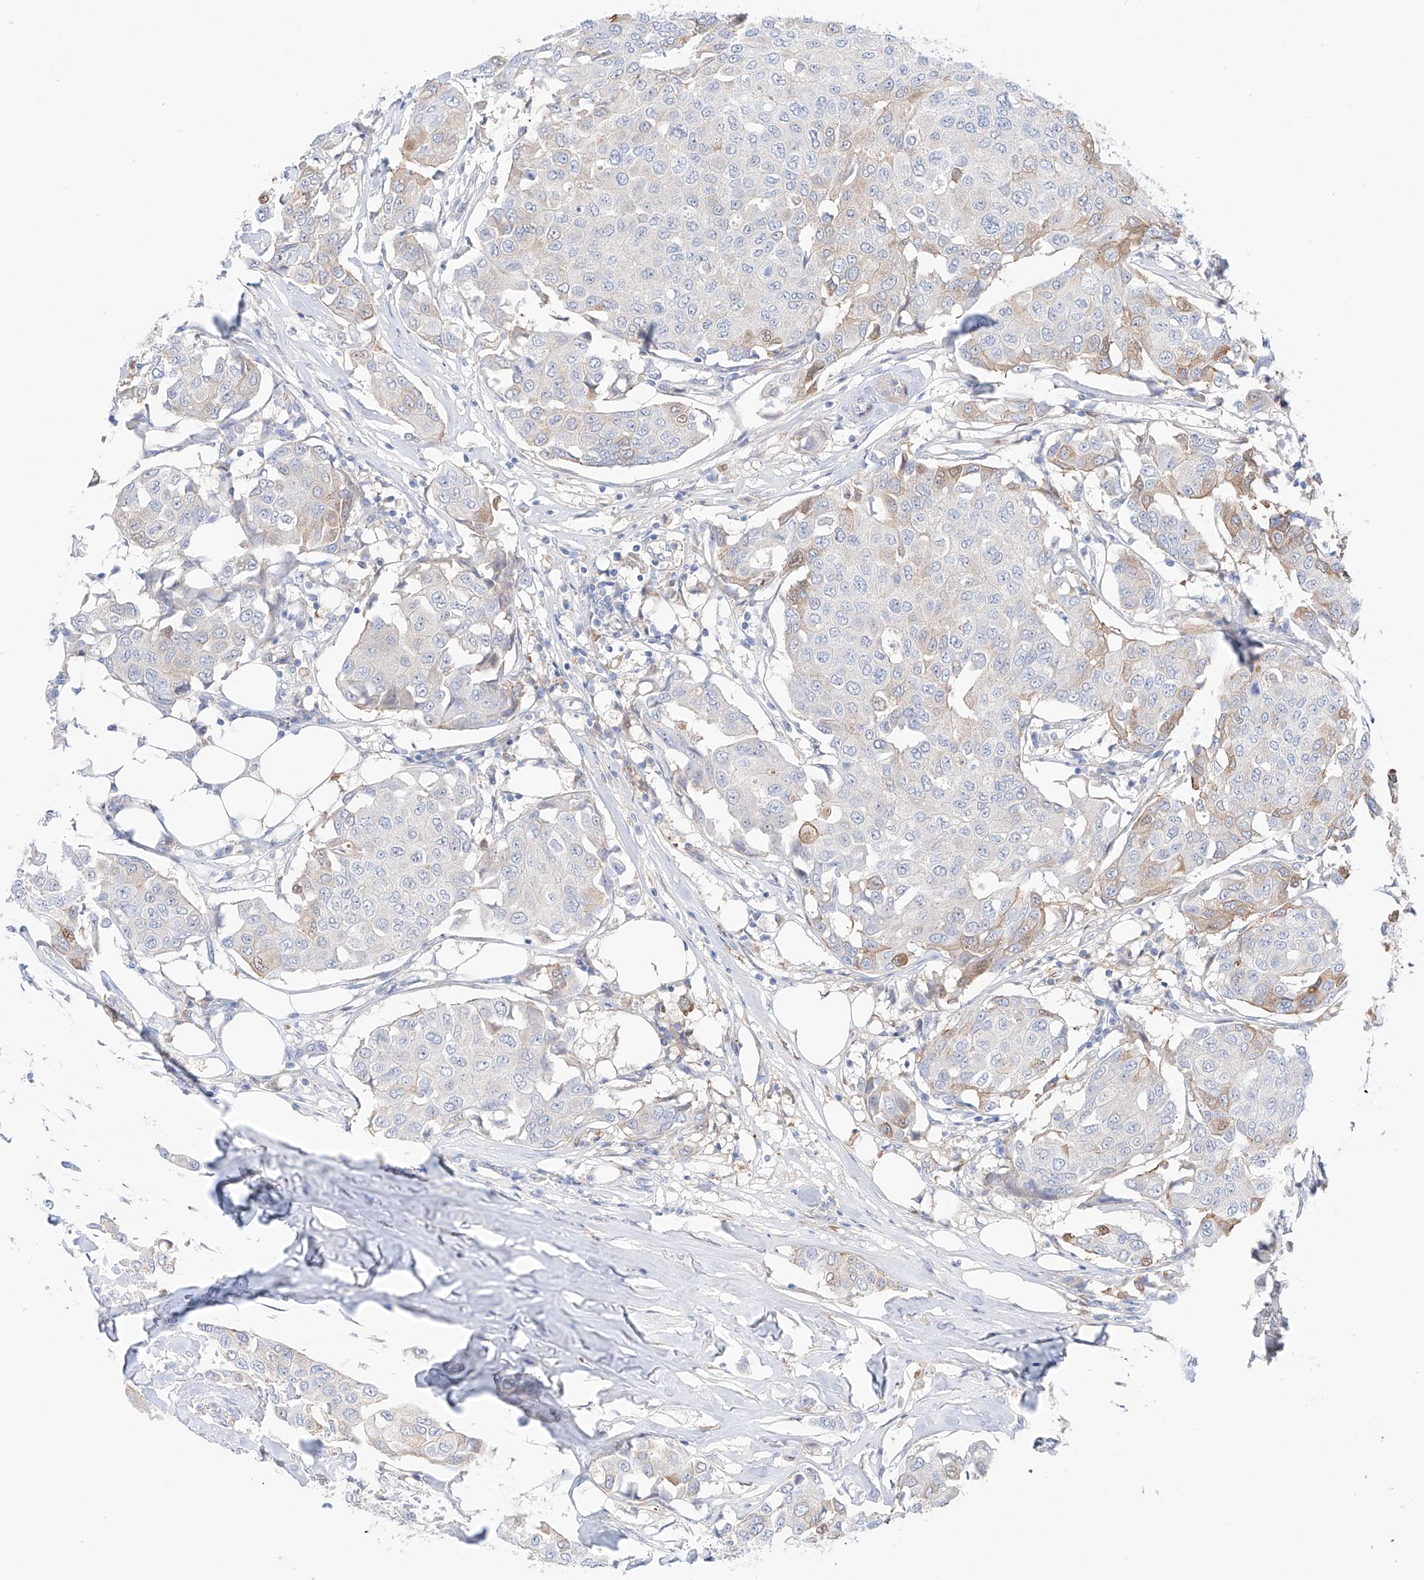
{"staining": {"intensity": "weak", "quantity": "<25%", "location": "cytoplasmic/membranous"}, "tissue": "breast cancer", "cell_type": "Tumor cells", "image_type": "cancer", "snomed": [{"axis": "morphology", "description": "Duct carcinoma"}, {"axis": "topography", "description": "Breast"}], "caption": "Human intraductal carcinoma (breast) stained for a protein using IHC shows no positivity in tumor cells.", "gene": "PGGT1B", "patient": {"sex": "female", "age": 80}}